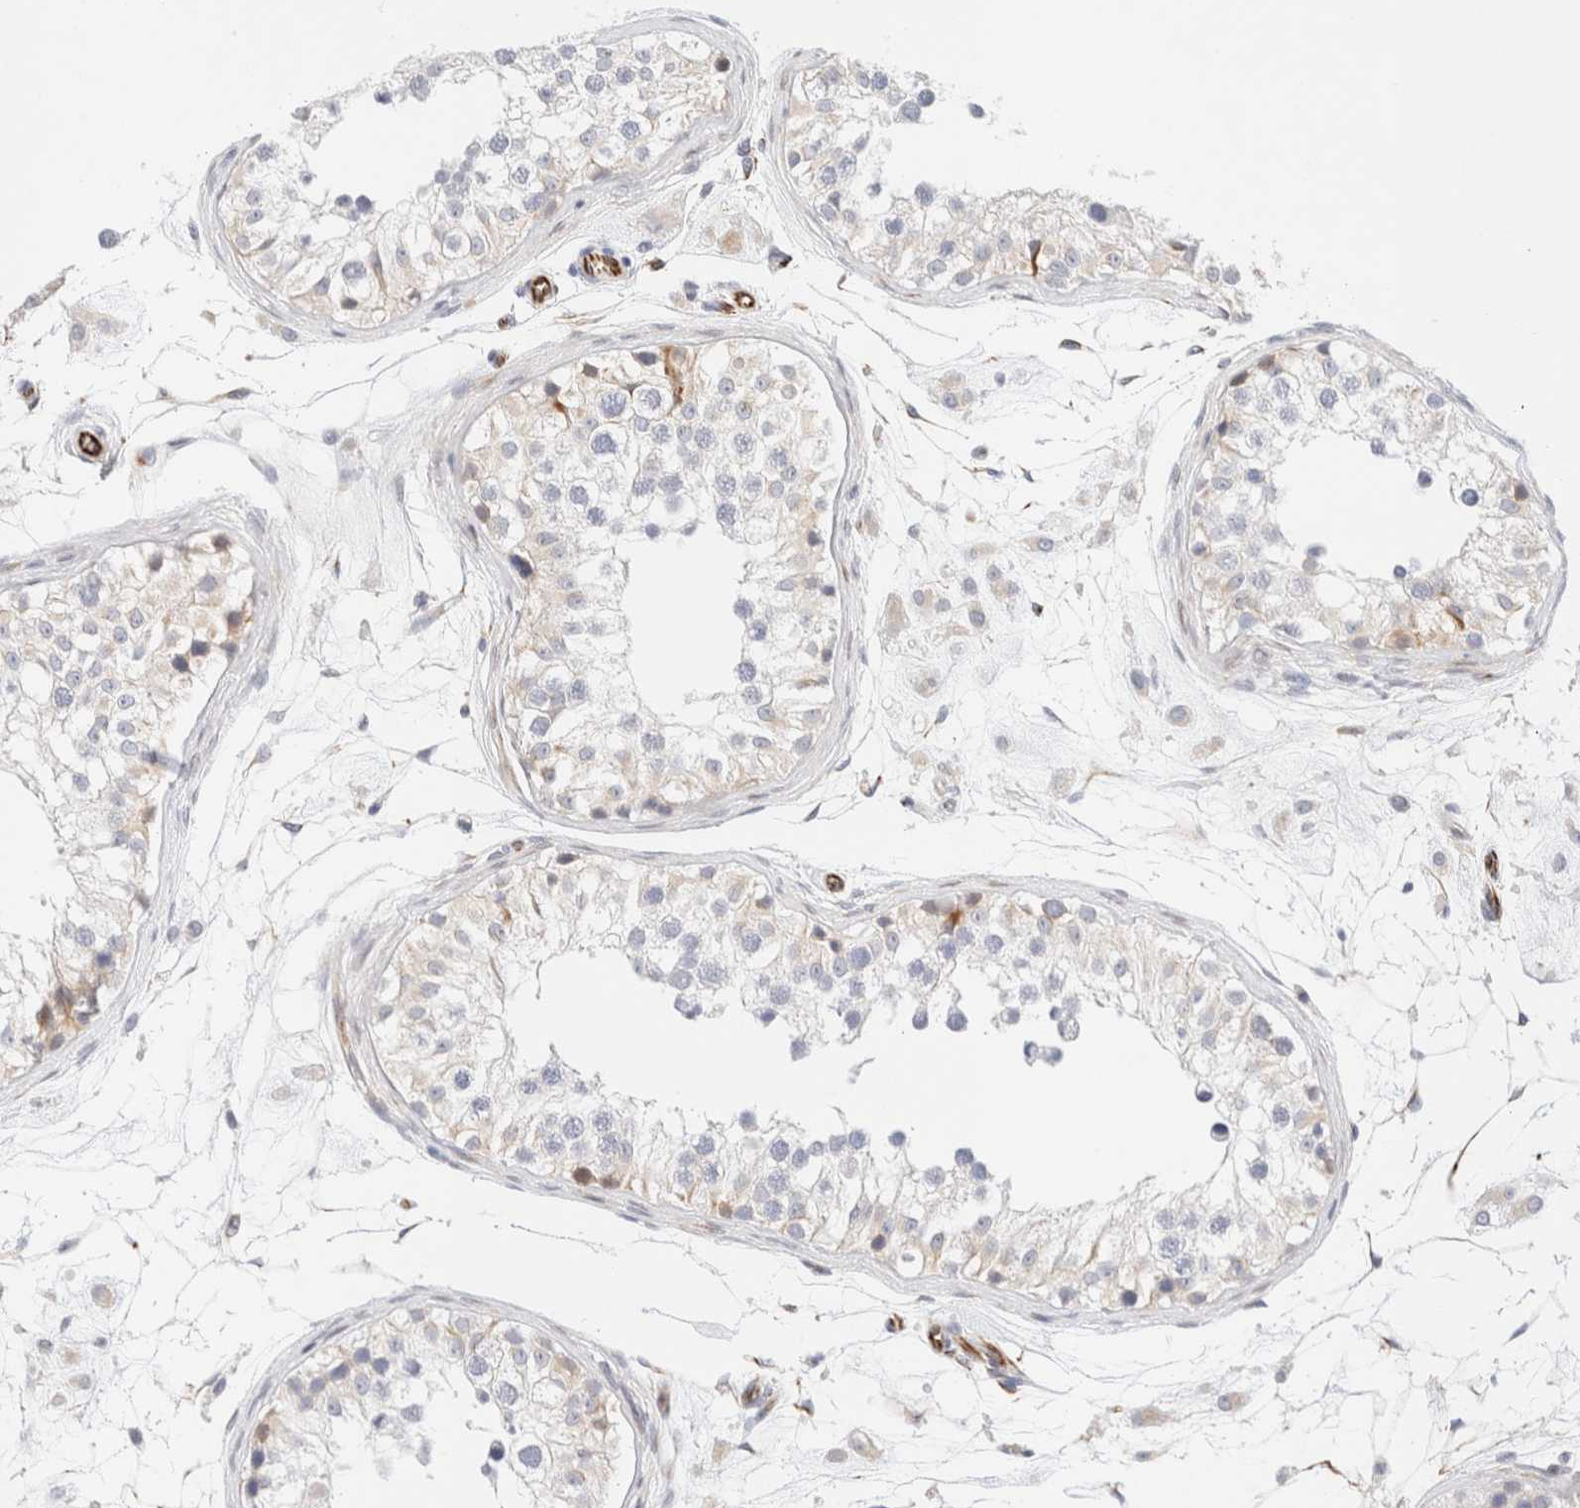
{"staining": {"intensity": "moderate", "quantity": "<25%", "location": "cytoplasmic/membranous"}, "tissue": "testis", "cell_type": "Cells in seminiferous ducts", "image_type": "normal", "snomed": [{"axis": "morphology", "description": "Normal tissue, NOS"}, {"axis": "morphology", "description": "Adenocarcinoma, metastatic, NOS"}, {"axis": "topography", "description": "Testis"}], "caption": "Testis stained with DAB (3,3'-diaminobenzidine) IHC demonstrates low levels of moderate cytoplasmic/membranous staining in about <25% of cells in seminiferous ducts. The staining was performed using DAB, with brown indicating positive protein expression. Nuclei are stained blue with hematoxylin.", "gene": "SLC25A48", "patient": {"sex": "male", "age": 26}}